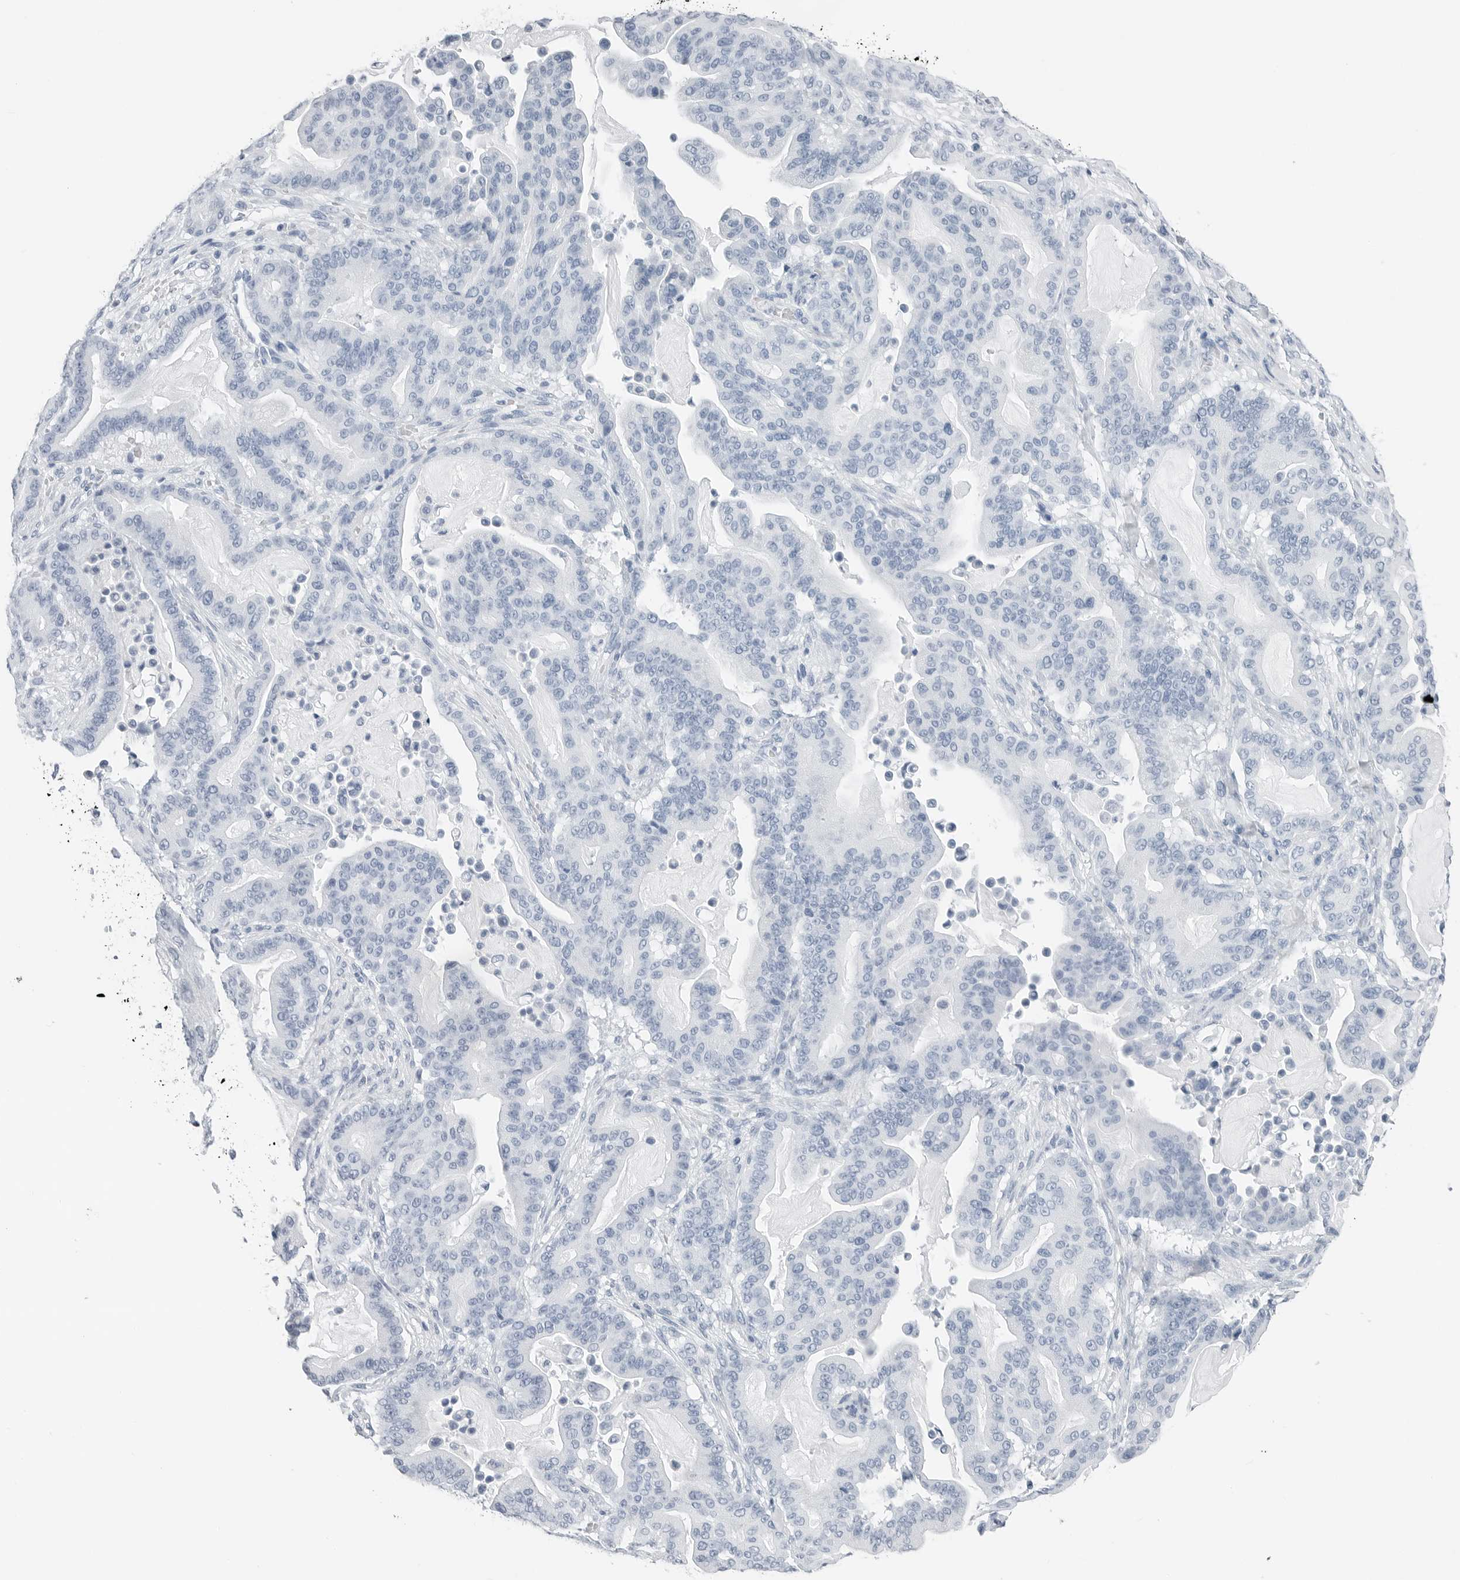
{"staining": {"intensity": "negative", "quantity": "none", "location": "none"}, "tissue": "pancreatic cancer", "cell_type": "Tumor cells", "image_type": "cancer", "snomed": [{"axis": "morphology", "description": "Adenocarcinoma, NOS"}, {"axis": "topography", "description": "Pancreas"}], "caption": "Tumor cells are negative for protein expression in human adenocarcinoma (pancreatic).", "gene": "SLPI", "patient": {"sex": "male", "age": 63}}